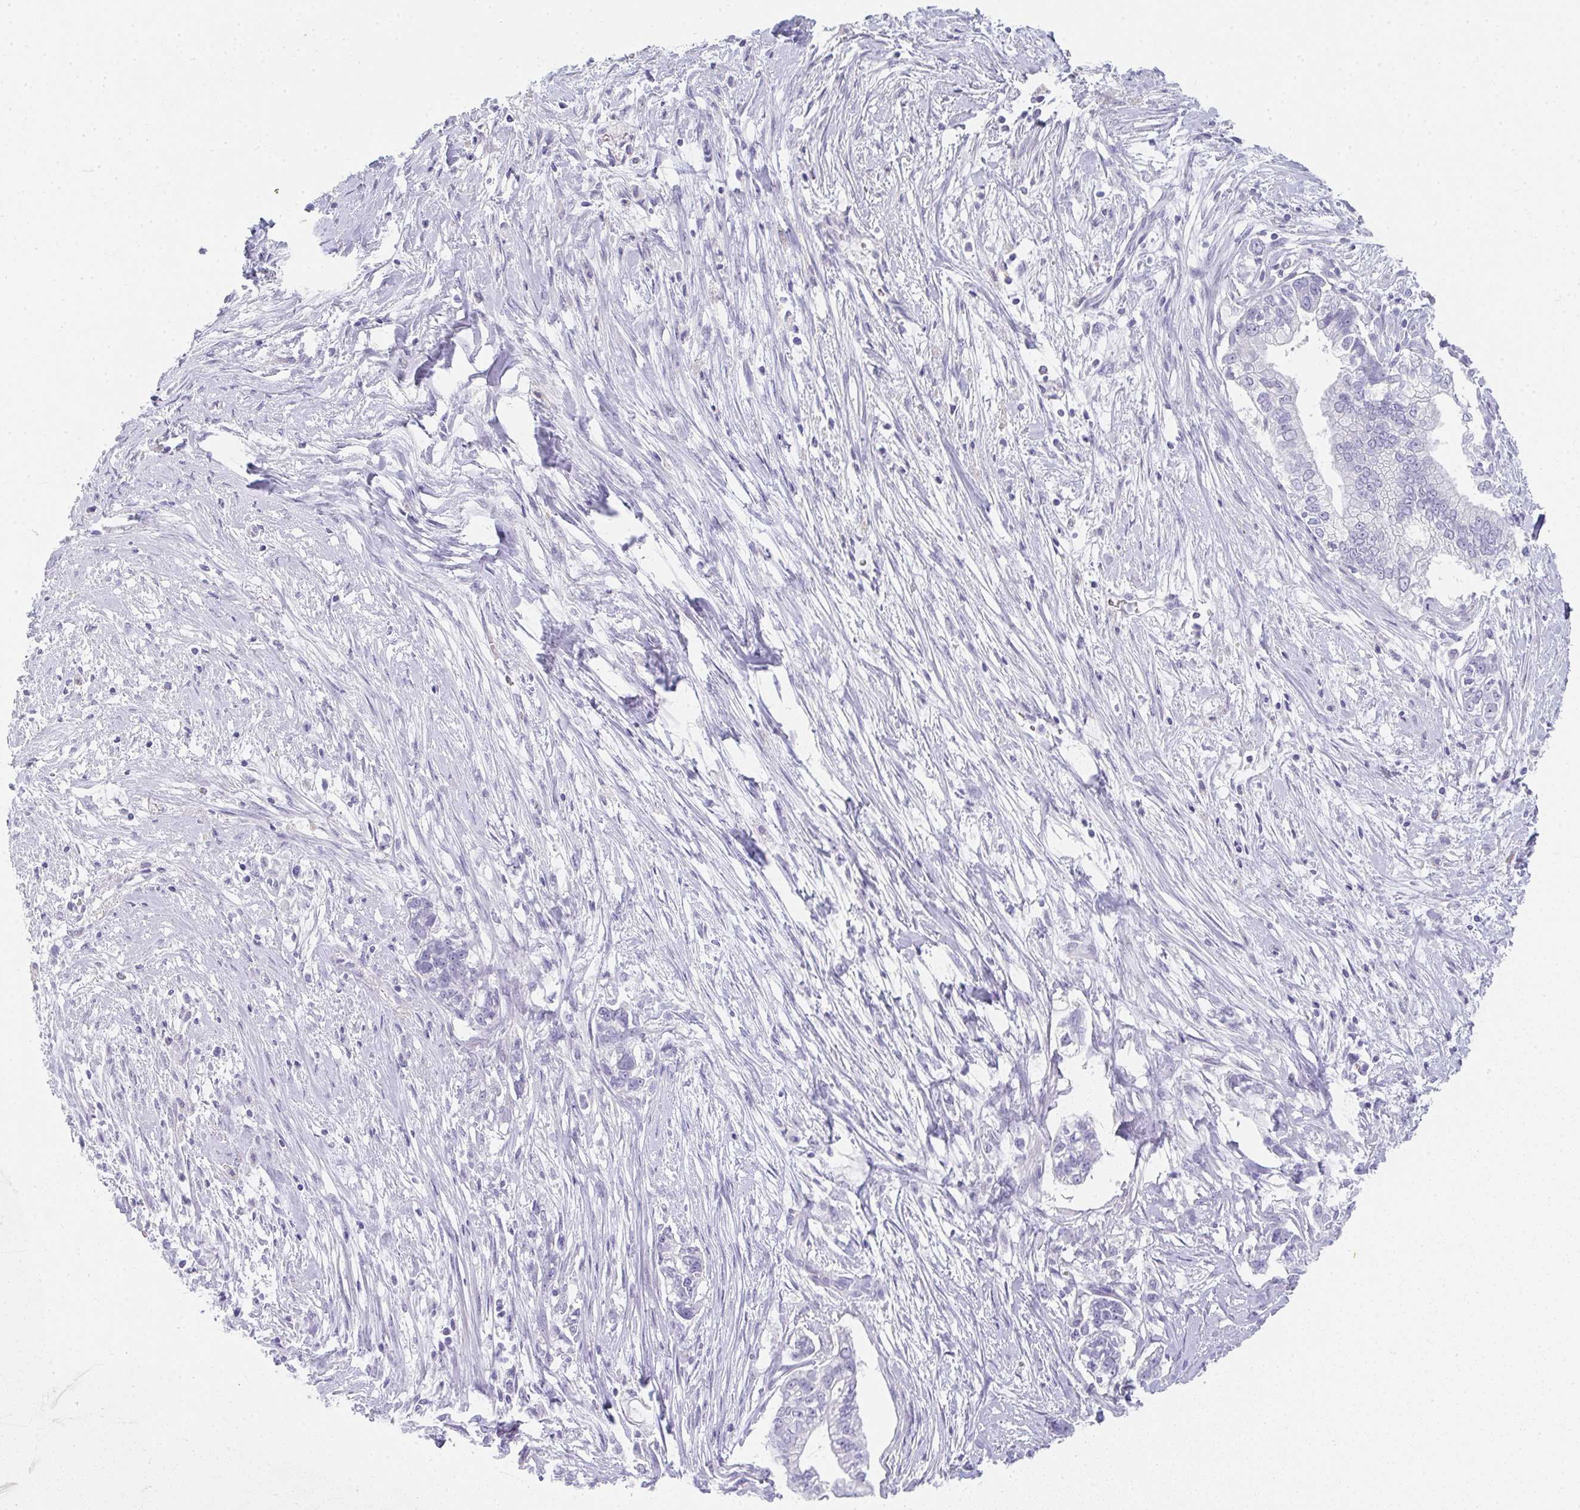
{"staining": {"intensity": "negative", "quantity": "none", "location": "none"}, "tissue": "pancreatic cancer", "cell_type": "Tumor cells", "image_type": "cancer", "snomed": [{"axis": "morphology", "description": "Adenocarcinoma, NOS"}, {"axis": "topography", "description": "Pancreas"}], "caption": "A high-resolution micrograph shows IHC staining of adenocarcinoma (pancreatic), which demonstrates no significant positivity in tumor cells. The staining is performed using DAB (3,3'-diaminobenzidine) brown chromogen with nuclei counter-stained in using hematoxylin.", "gene": "NEU2", "patient": {"sex": "male", "age": 70}}